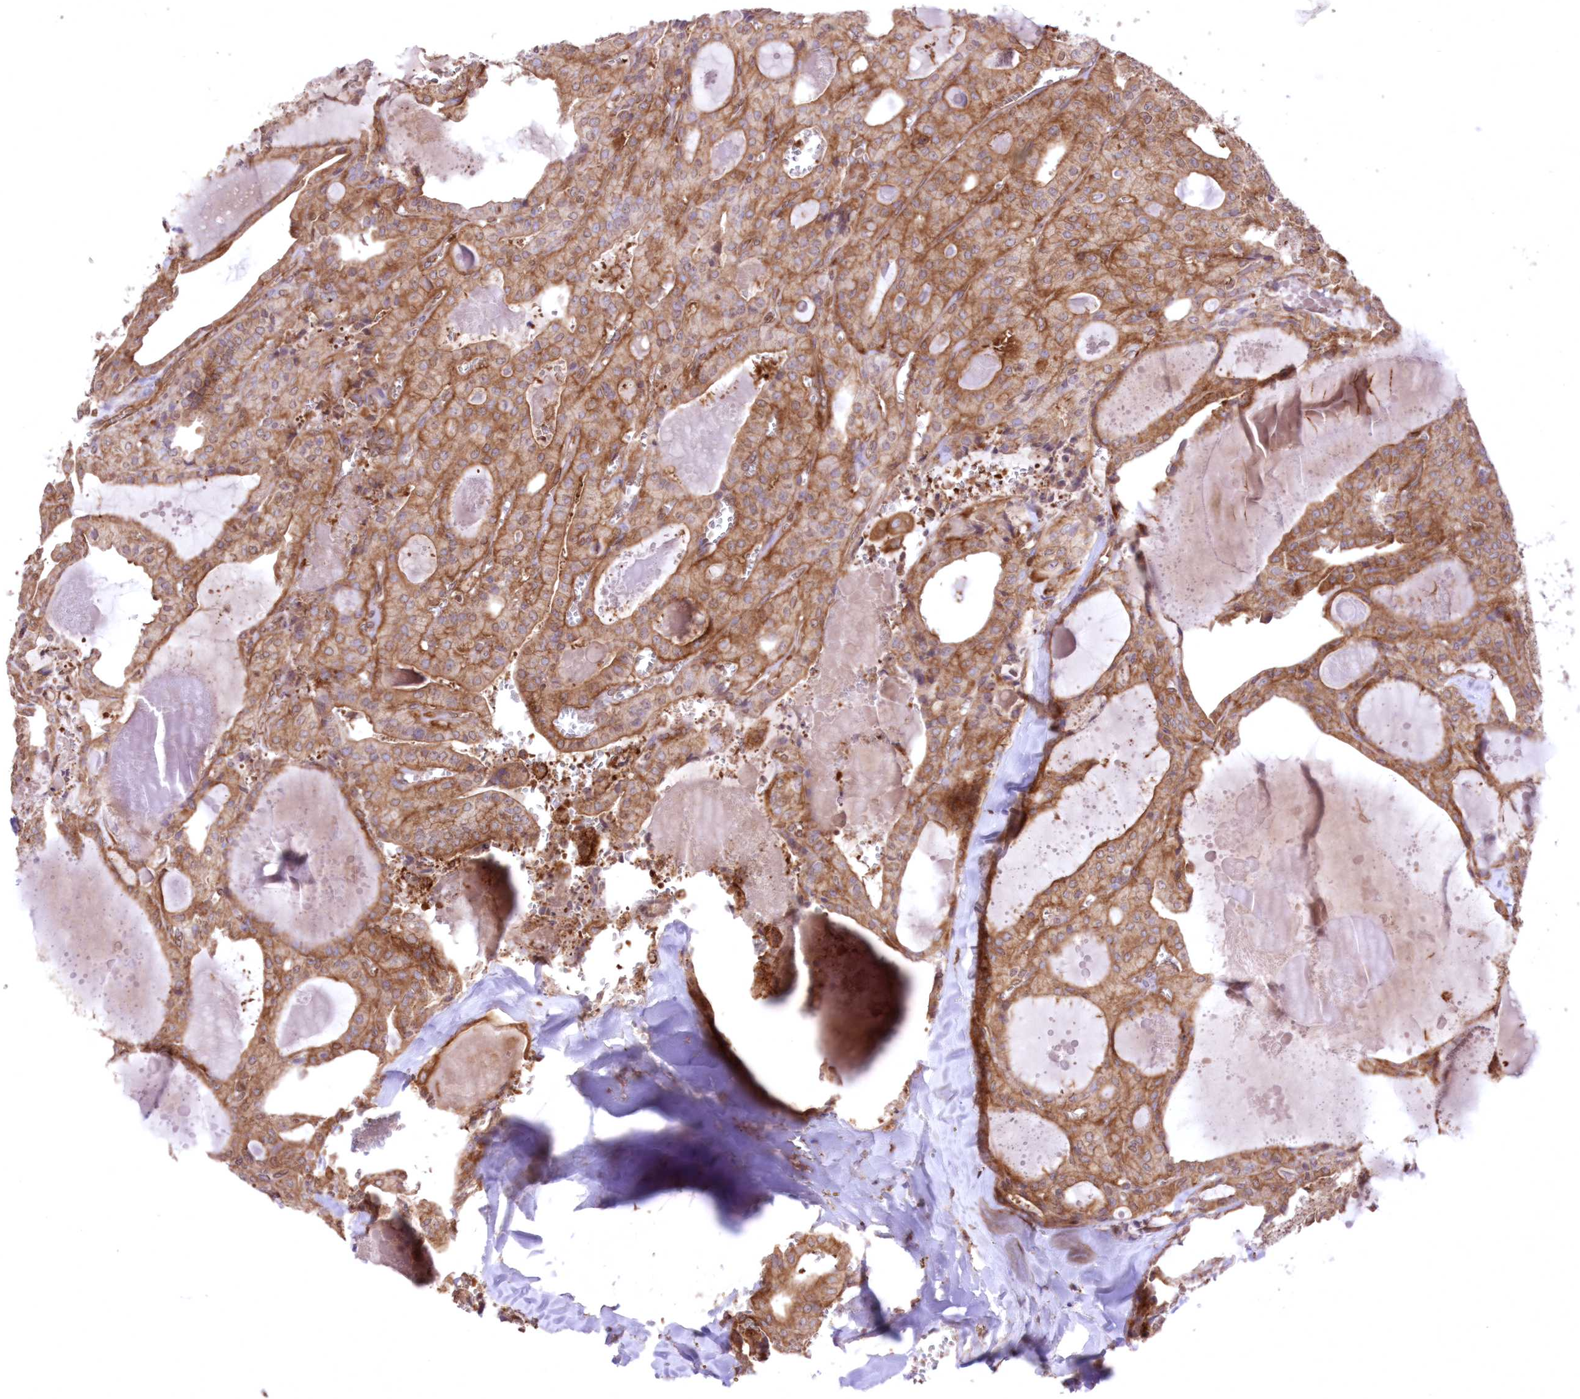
{"staining": {"intensity": "moderate", "quantity": ">75%", "location": "cytoplasmic/membranous"}, "tissue": "thyroid cancer", "cell_type": "Tumor cells", "image_type": "cancer", "snomed": [{"axis": "morphology", "description": "Papillary adenocarcinoma, NOS"}, {"axis": "topography", "description": "Thyroid gland"}], "caption": "High-magnification brightfield microscopy of thyroid papillary adenocarcinoma stained with DAB (3,3'-diaminobenzidine) (brown) and counterstained with hematoxylin (blue). tumor cells exhibit moderate cytoplasmic/membranous staining is present in about>75% of cells. (Stains: DAB in brown, nuclei in blue, Microscopy: brightfield microscopy at high magnification).", "gene": "FCHO2", "patient": {"sex": "male", "age": 52}}